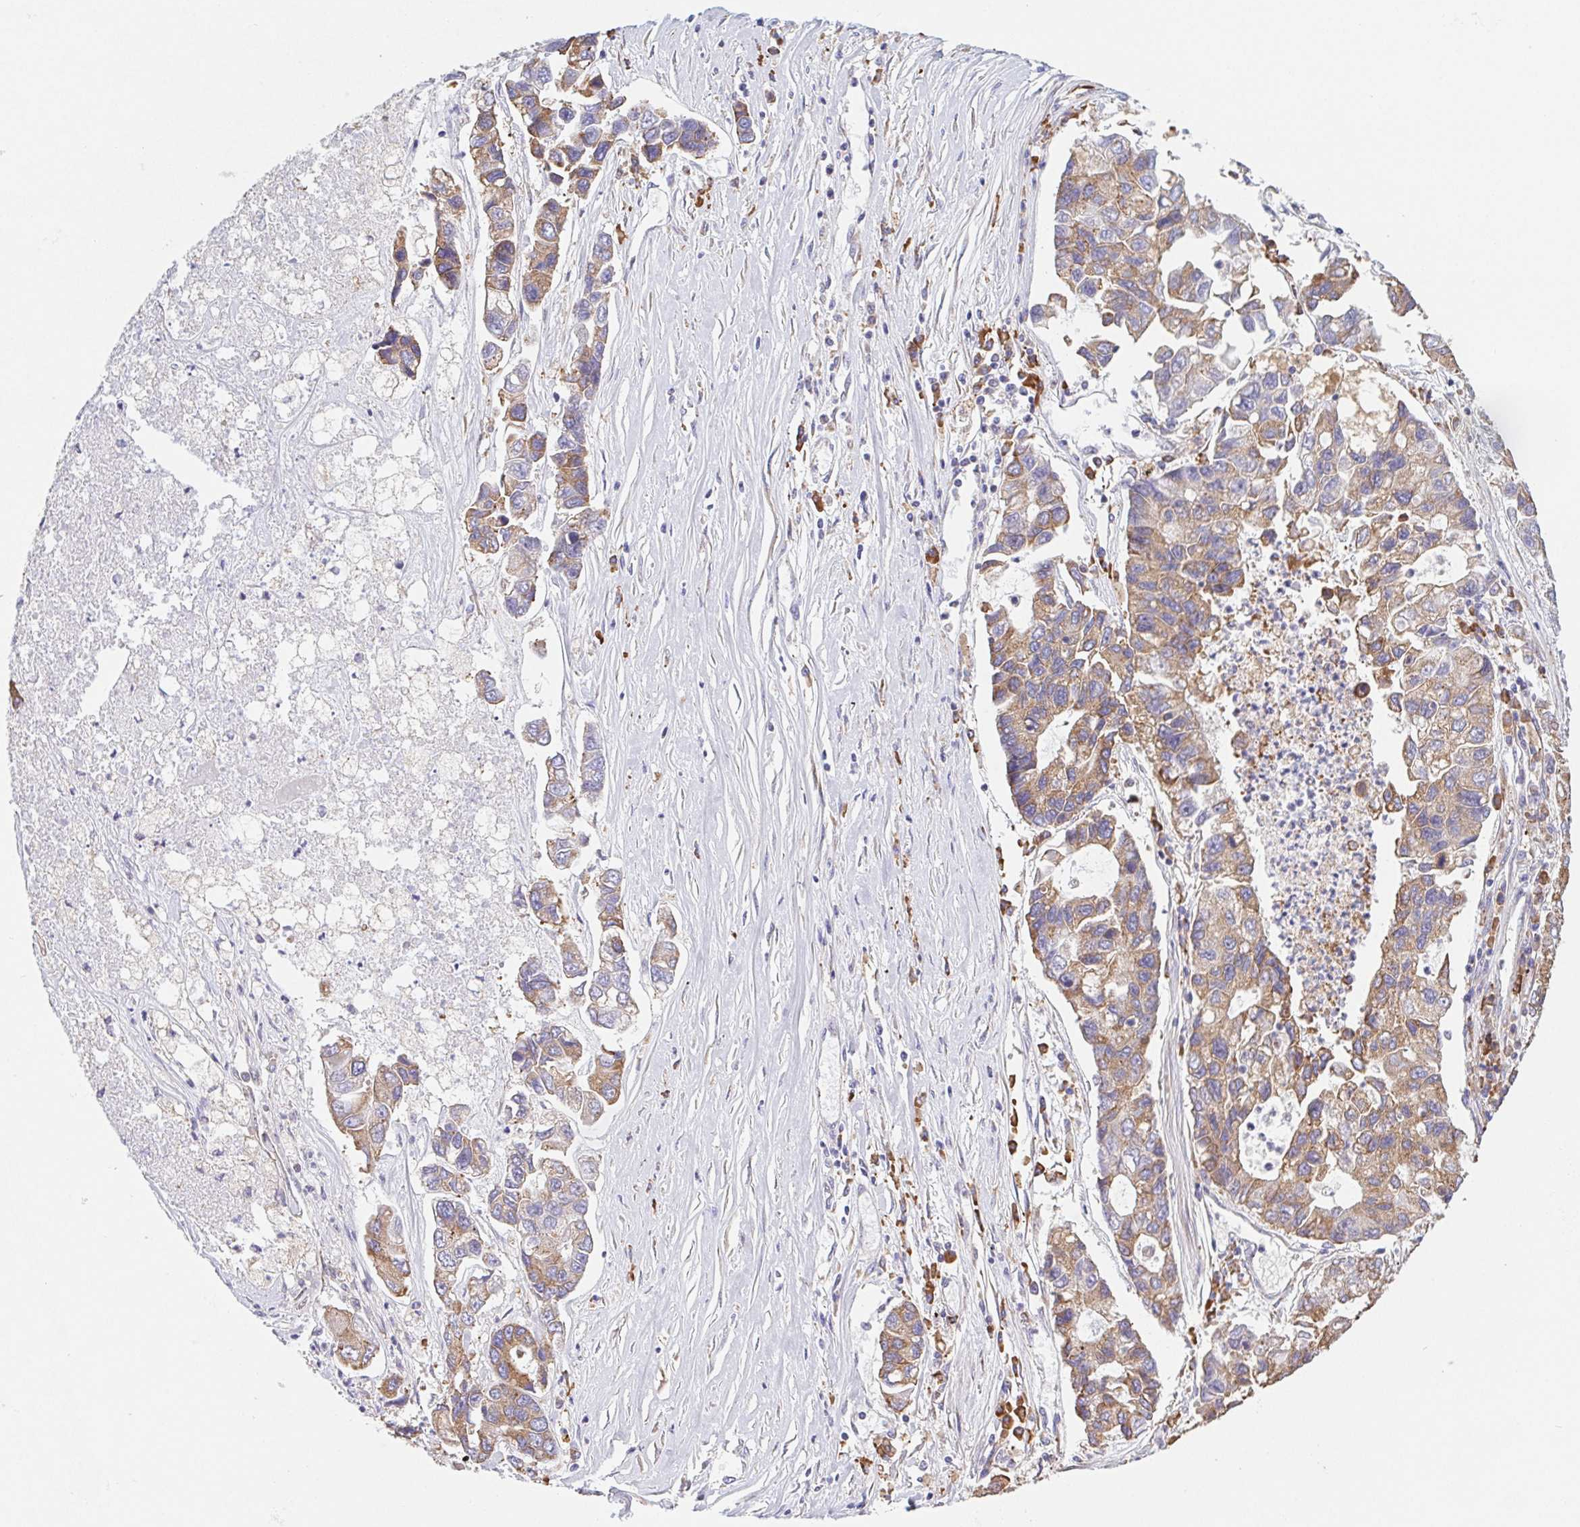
{"staining": {"intensity": "moderate", "quantity": ">75%", "location": "cytoplasmic/membranous"}, "tissue": "lung cancer", "cell_type": "Tumor cells", "image_type": "cancer", "snomed": [{"axis": "morphology", "description": "Adenocarcinoma, NOS"}, {"axis": "topography", "description": "Bronchus"}, {"axis": "topography", "description": "Lung"}], "caption": "Immunohistochemistry image of neoplastic tissue: human lung cancer stained using IHC reveals medium levels of moderate protein expression localized specifically in the cytoplasmic/membranous of tumor cells, appearing as a cytoplasmic/membranous brown color.", "gene": "ADAM8", "patient": {"sex": "female", "age": 51}}